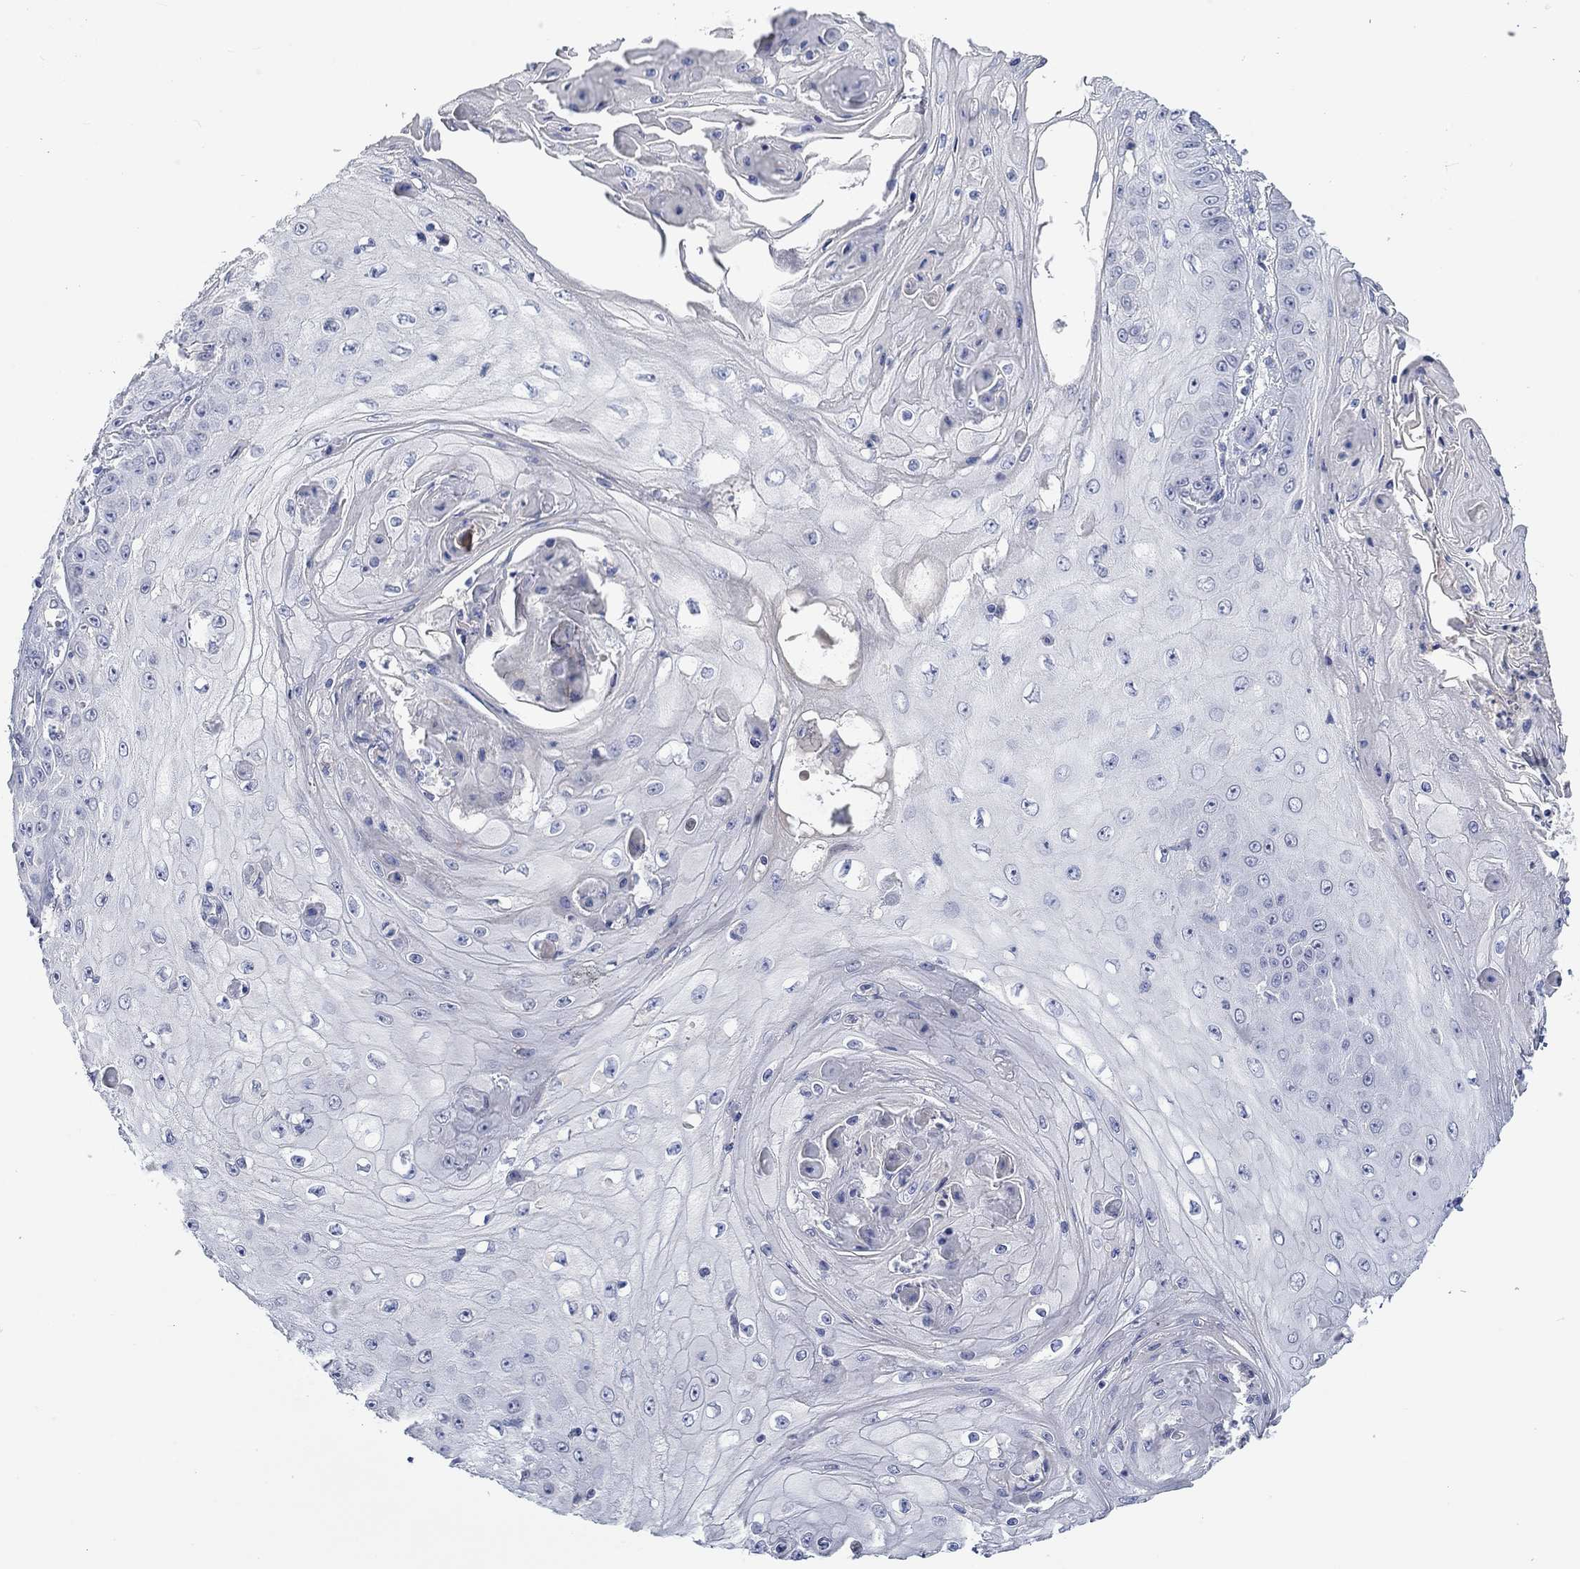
{"staining": {"intensity": "negative", "quantity": "none", "location": "none"}, "tissue": "skin cancer", "cell_type": "Tumor cells", "image_type": "cancer", "snomed": [{"axis": "morphology", "description": "Squamous cell carcinoma, NOS"}, {"axis": "topography", "description": "Skin"}], "caption": "Immunohistochemistry of human skin squamous cell carcinoma displays no positivity in tumor cells.", "gene": "DLK1", "patient": {"sex": "male", "age": 70}}